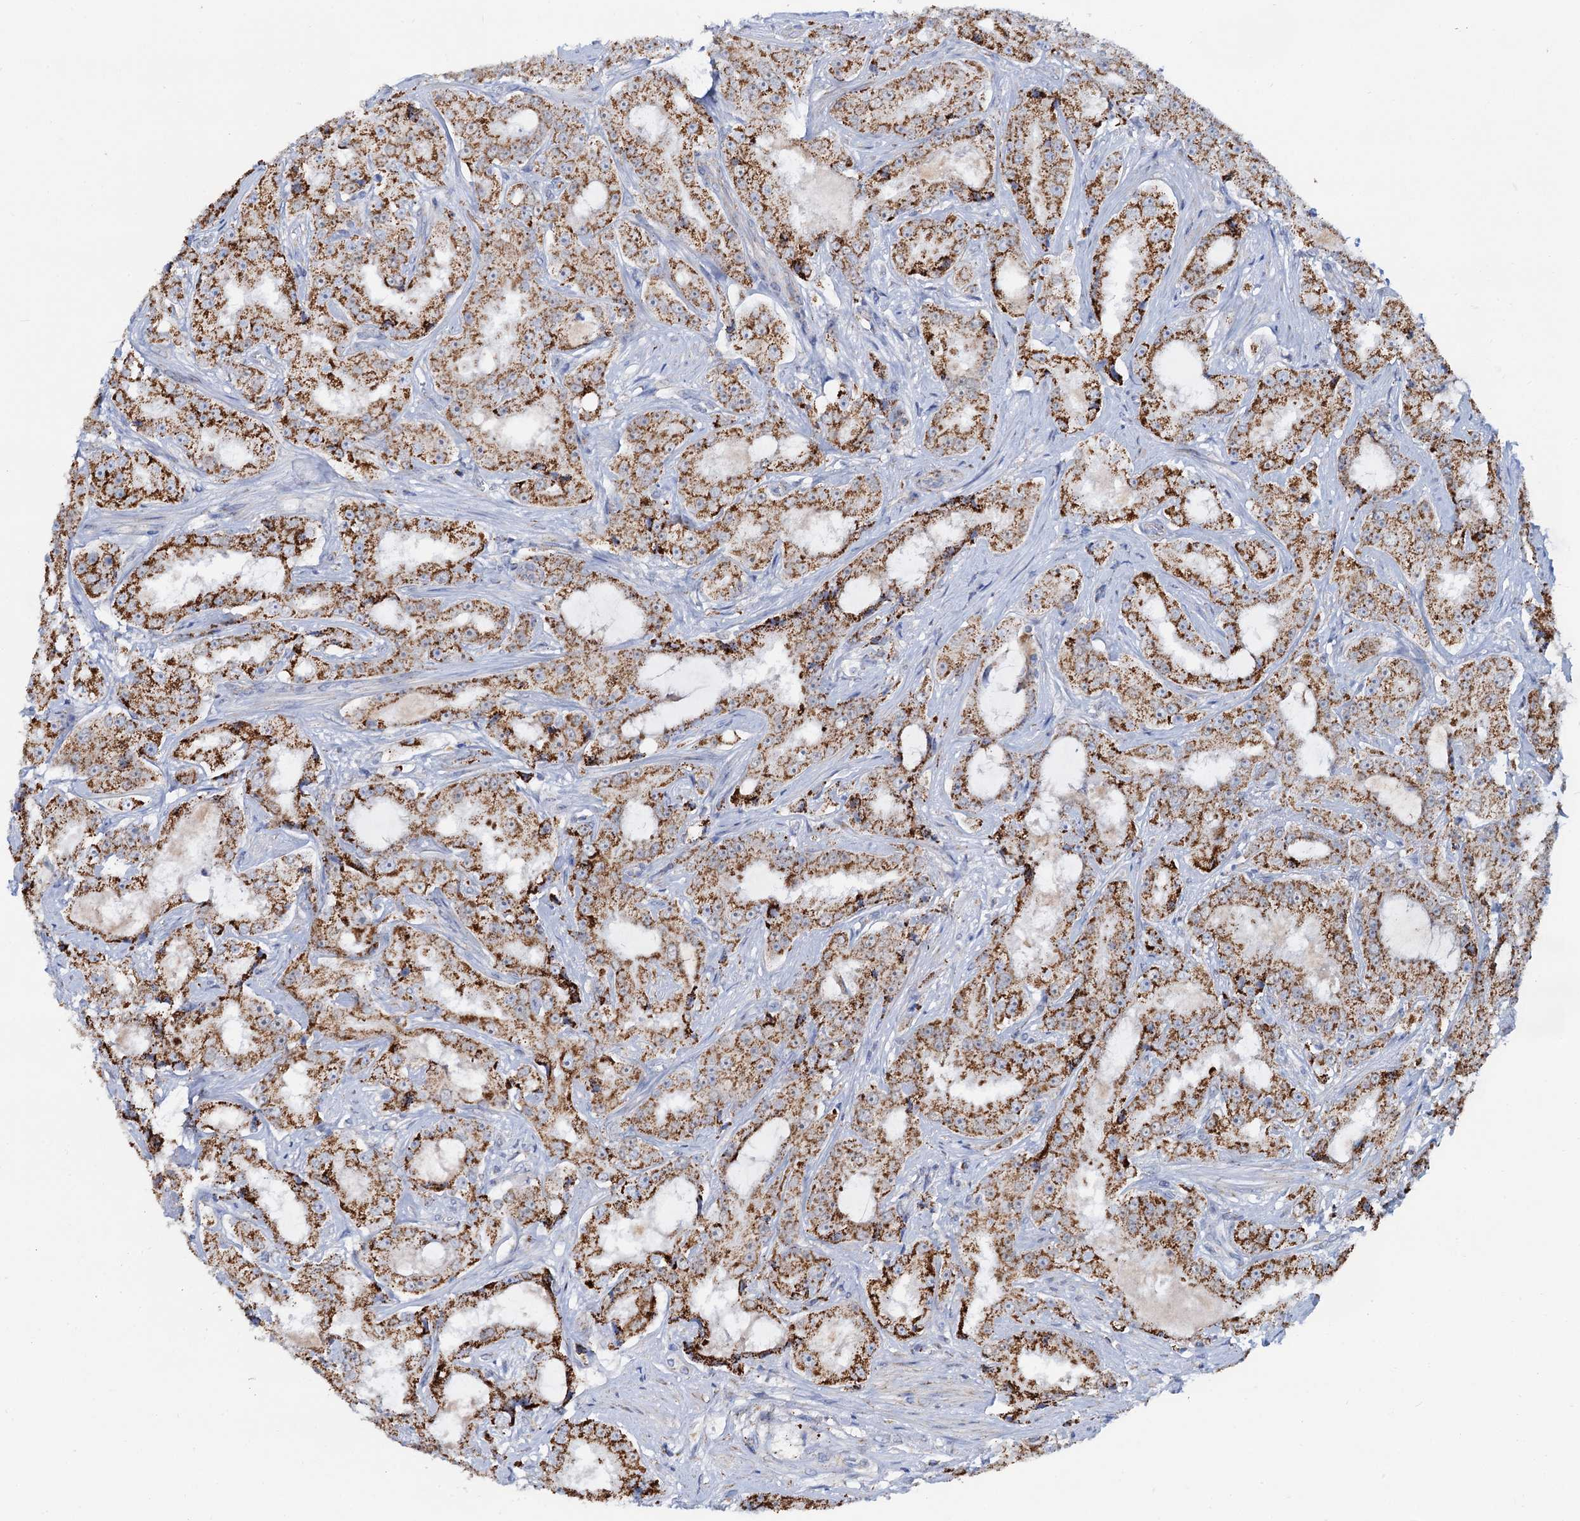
{"staining": {"intensity": "strong", "quantity": ">75%", "location": "cytoplasmic/membranous"}, "tissue": "prostate cancer", "cell_type": "Tumor cells", "image_type": "cancer", "snomed": [{"axis": "morphology", "description": "Adenocarcinoma, High grade"}, {"axis": "topography", "description": "Prostate"}], "caption": "IHC histopathology image of neoplastic tissue: prostate cancer (adenocarcinoma (high-grade)) stained using IHC demonstrates high levels of strong protein expression localized specifically in the cytoplasmic/membranous of tumor cells, appearing as a cytoplasmic/membranous brown color.", "gene": "C2CD3", "patient": {"sex": "male", "age": 73}}